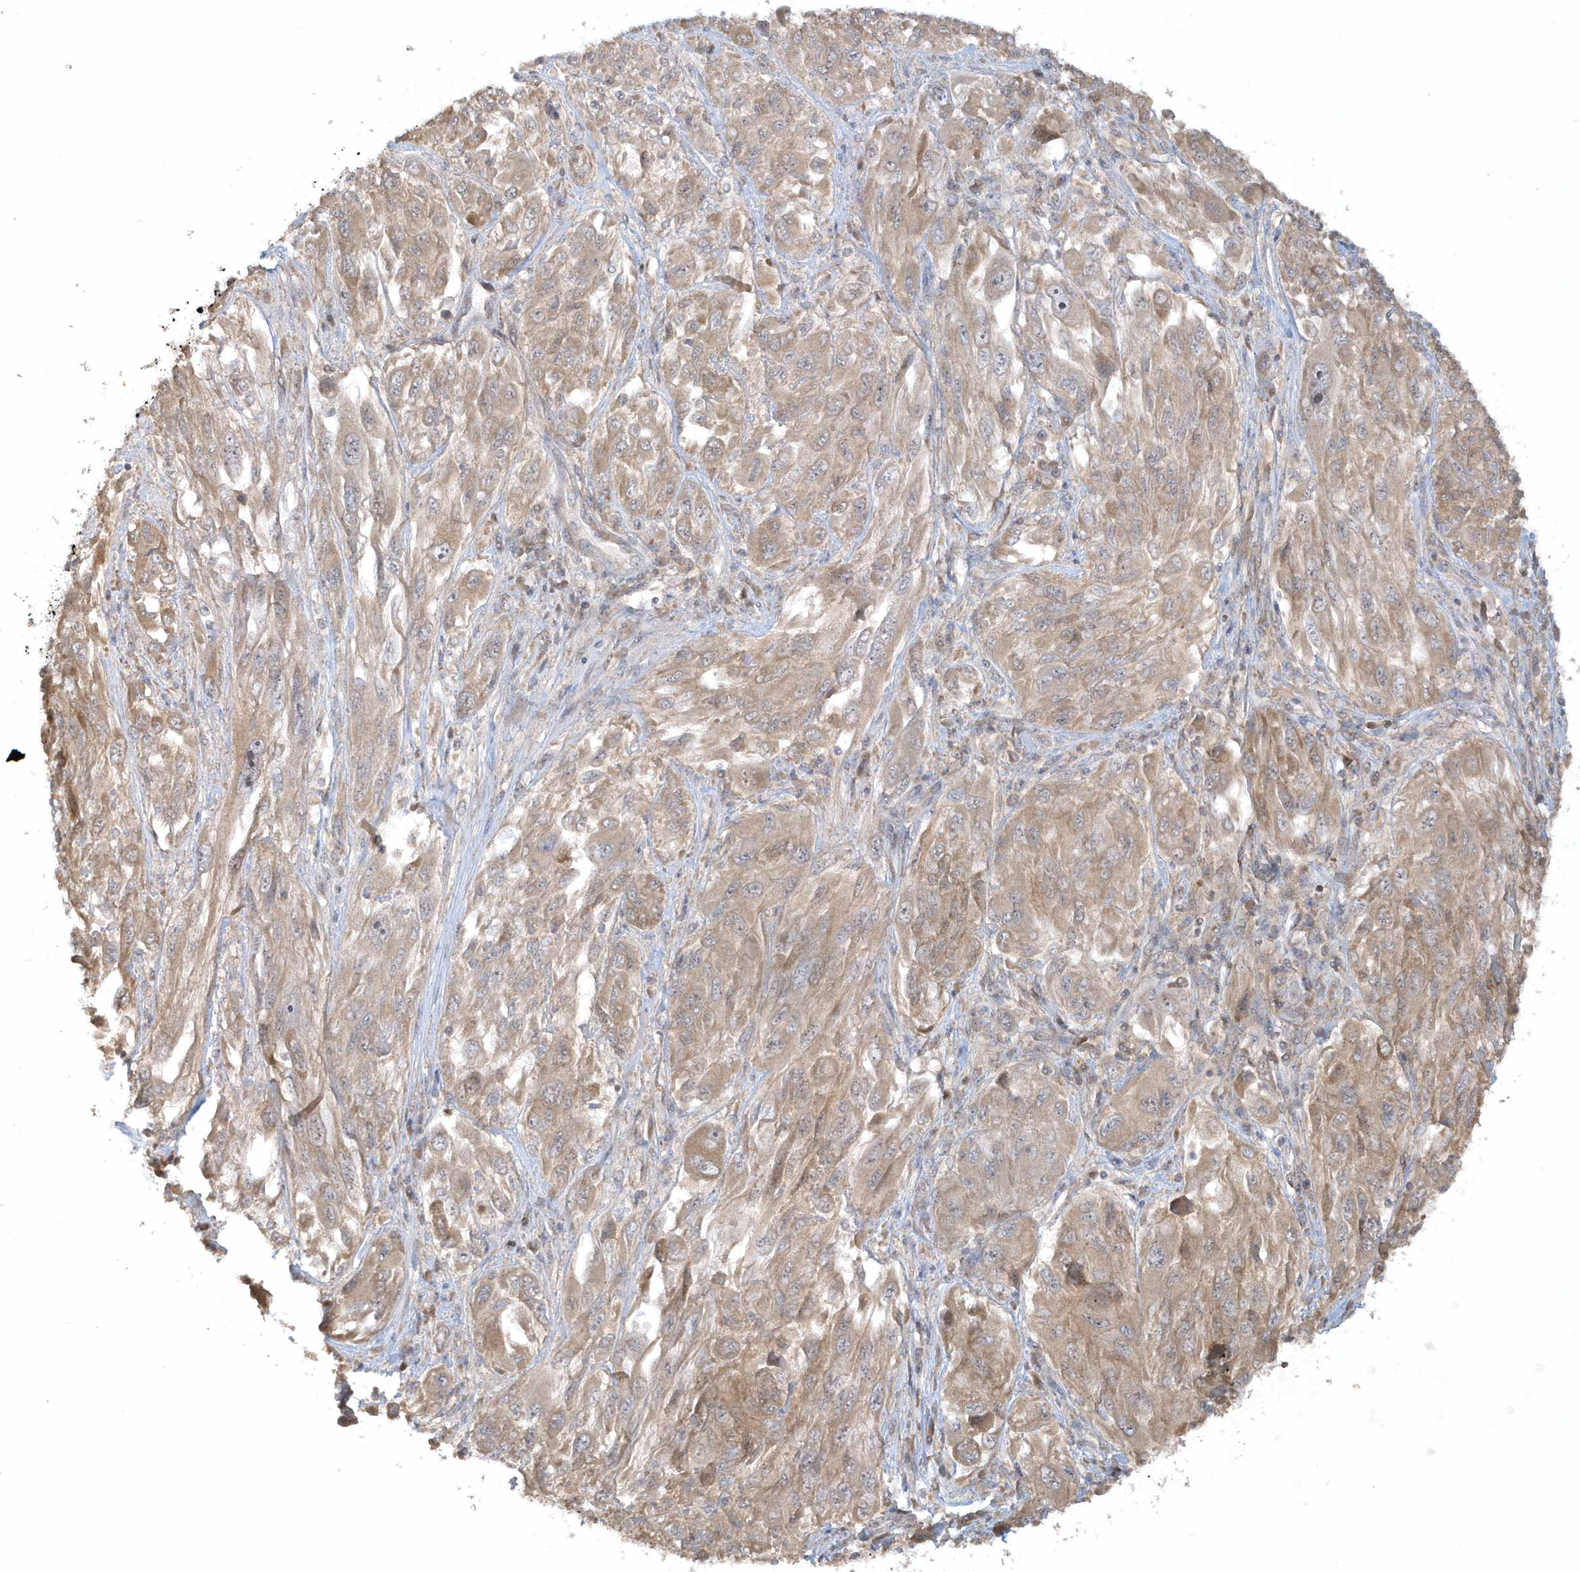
{"staining": {"intensity": "weak", "quantity": ">75%", "location": "cytoplasmic/membranous"}, "tissue": "melanoma", "cell_type": "Tumor cells", "image_type": "cancer", "snomed": [{"axis": "morphology", "description": "Malignant melanoma, NOS"}, {"axis": "topography", "description": "Skin"}], "caption": "Protein staining displays weak cytoplasmic/membranous staining in about >75% of tumor cells in malignant melanoma.", "gene": "THG1L", "patient": {"sex": "female", "age": 91}}